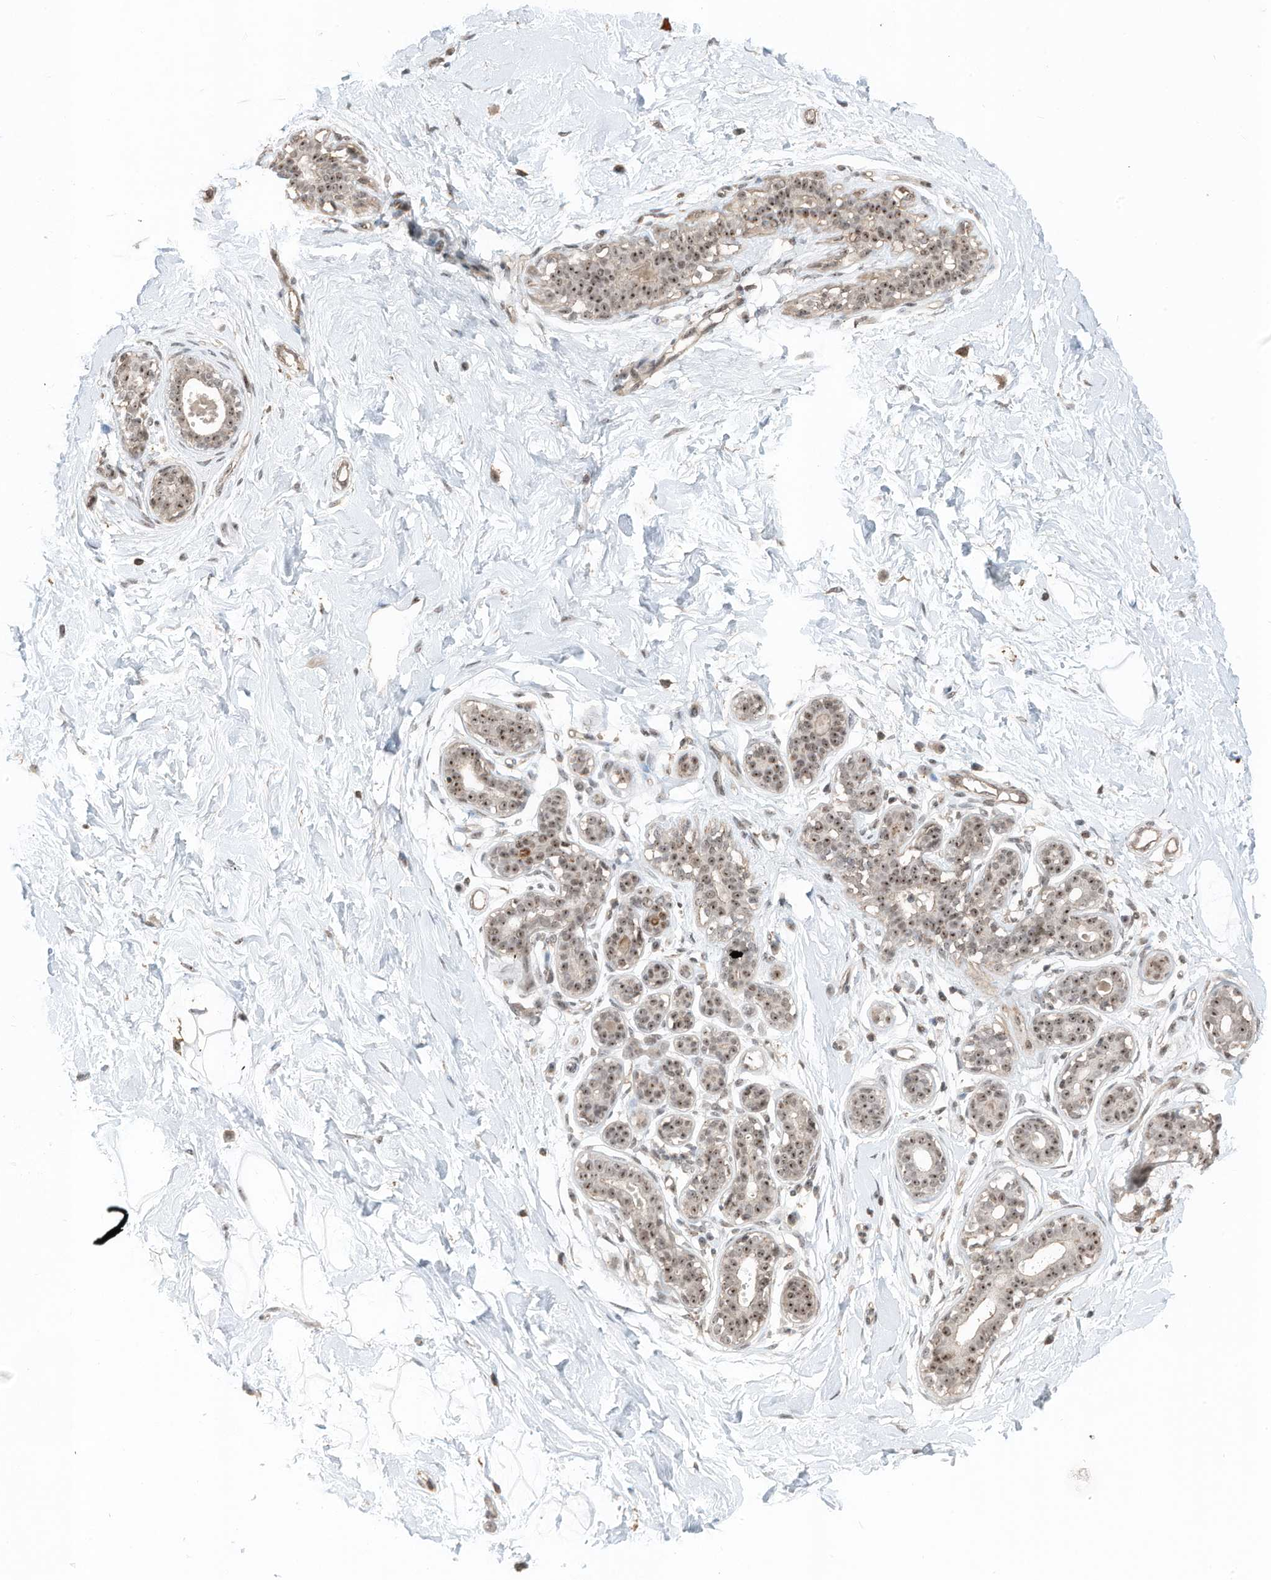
{"staining": {"intensity": "weak", "quantity": "<25%", "location": "nuclear"}, "tissue": "breast", "cell_type": "Adipocytes", "image_type": "normal", "snomed": [{"axis": "morphology", "description": "Normal tissue, NOS"}, {"axis": "morphology", "description": "Adenoma, NOS"}, {"axis": "topography", "description": "Breast"}], "caption": "The histopathology image demonstrates no significant positivity in adipocytes of breast.", "gene": "UTP3", "patient": {"sex": "female", "age": 23}}